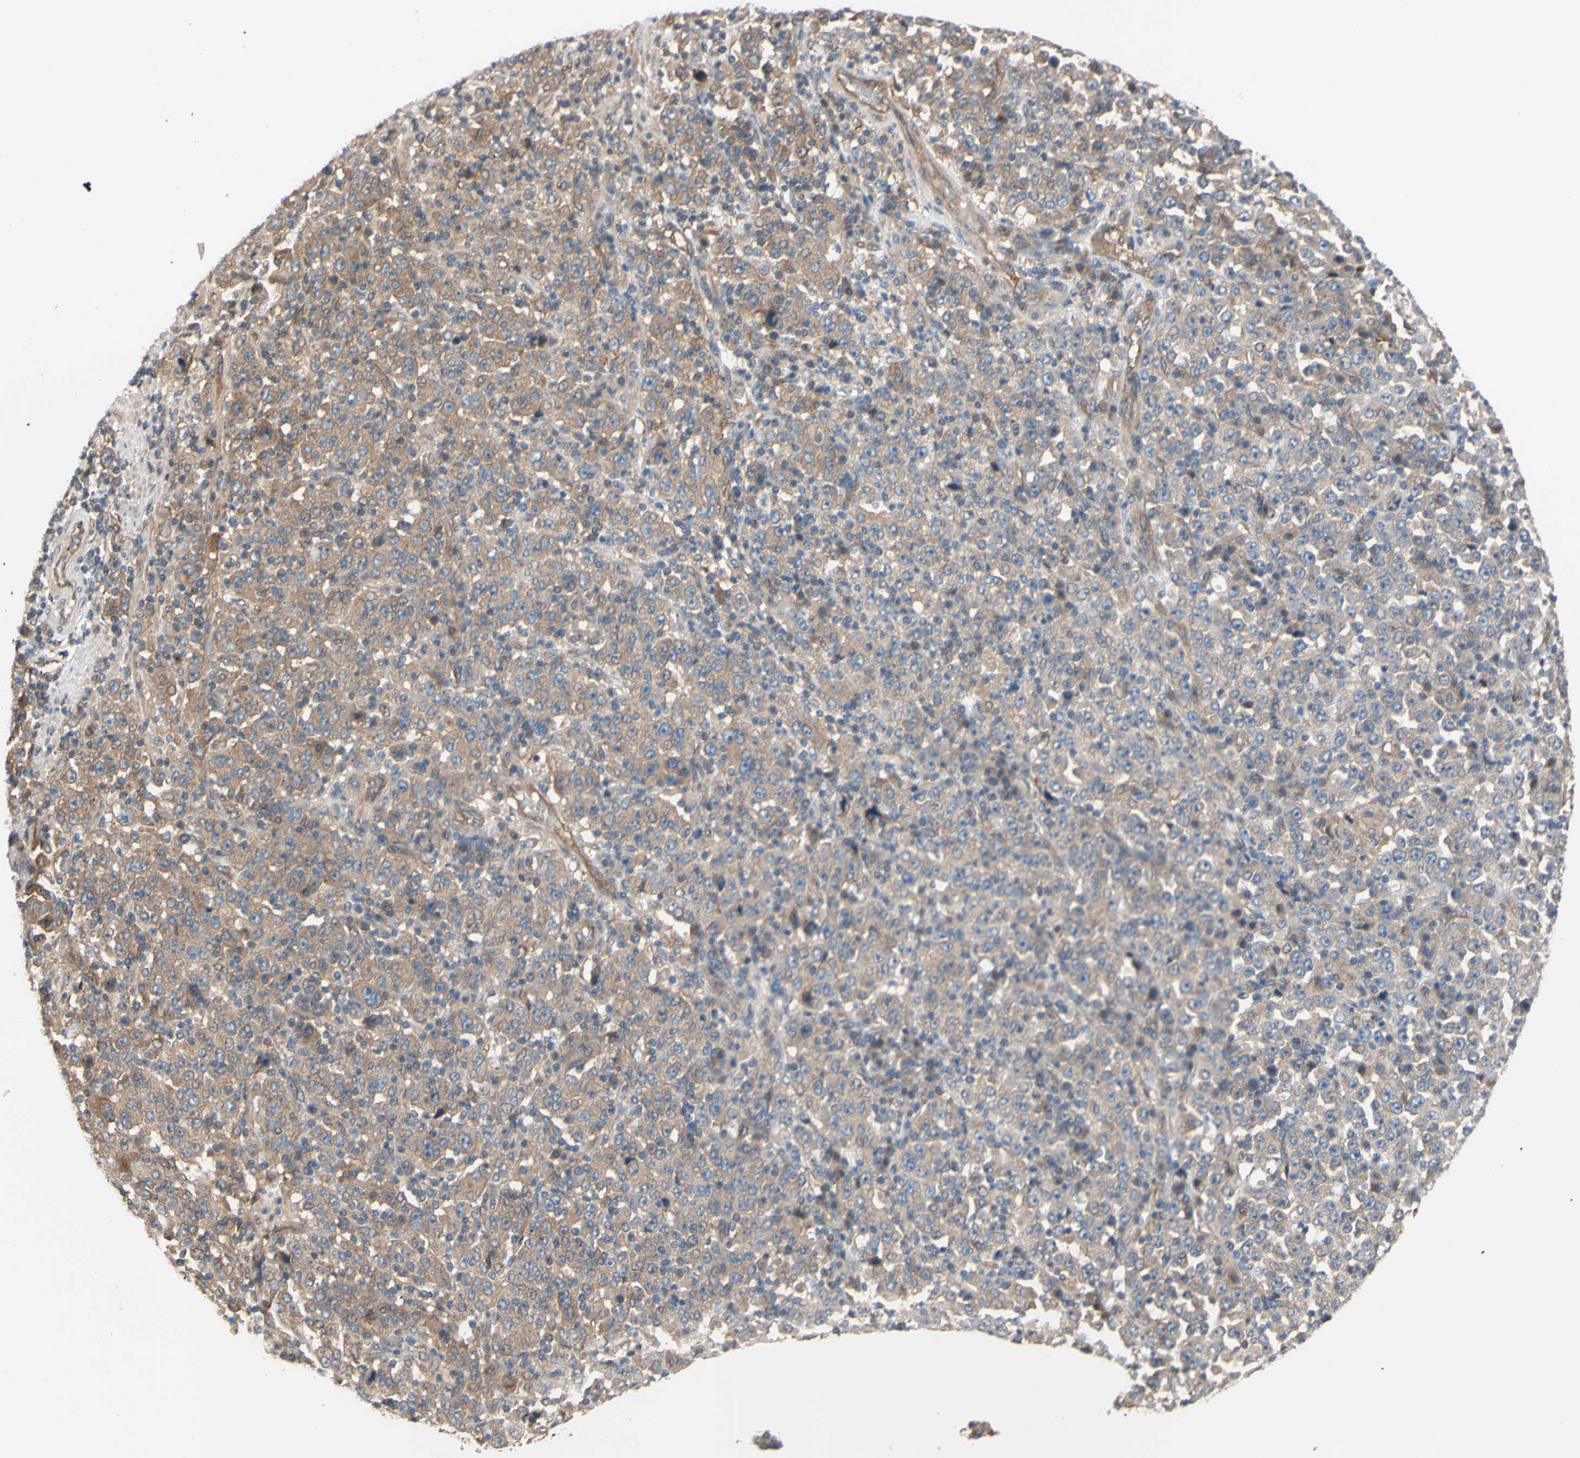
{"staining": {"intensity": "moderate", "quantity": "25%-75%", "location": "cytoplasmic/membranous"}, "tissue": "stomach cancer", "cell_type": "Tumor cells", "image_type": "cancer", "snomed": [{"axis": "morphology", "description": "Normal tissue, NOS"}, {"axis": "morphology", "description": "Adenocarcinoma, NOS"}, {"axis": "topography", "description": "Stomach, upper"}, {"axis": "topography", "description": "Stomach"}], "caption": "Protein staining displays moderate cytoplasmic/membranous expression in about 25%-75% of tumor cells in stomach cancer. Ihc stains the protein in brown and the nuclei are stained blue.", "gene": "DYNLRB1", "patient": {"sex": "male", "age": 59}}